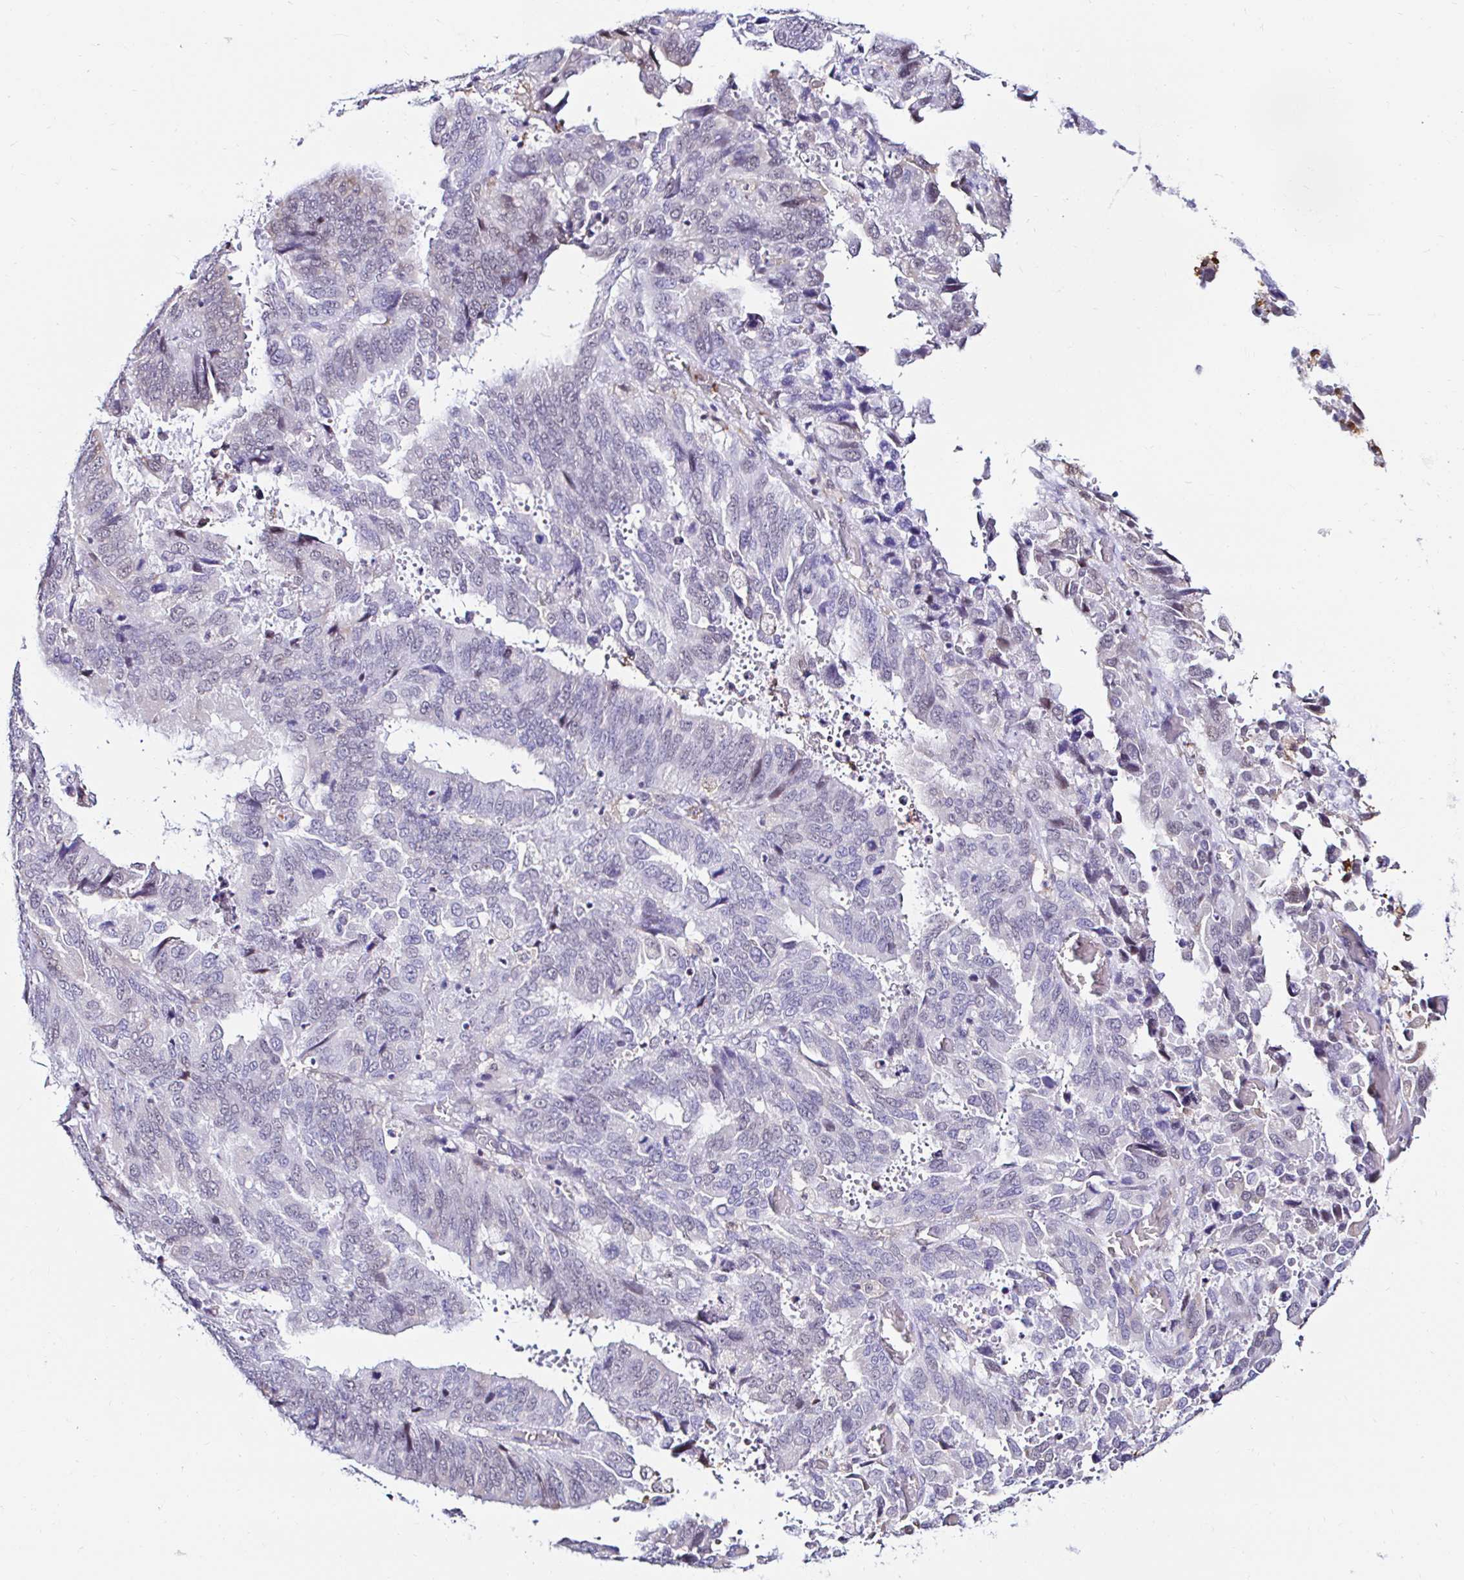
{"staining": {"intensity": "weak", "quantity": "<25%", "location": "cytoplasmic/membranous"}, "tissue": "stomach cancer", "cell_type": "Tumor cells", "image_type": "cancer", "snomed": [{"axis": "morphology", "description": "Adenocarcinoma, NOS"}, {"axis": "topography", "description": "Stomach, upper"}], "caption": "The IHC image has no significant positivity in tumor cells of stomach cancer tissue.", "gene": "CYBB", "patient": {"sex": "male", "age": 74}}